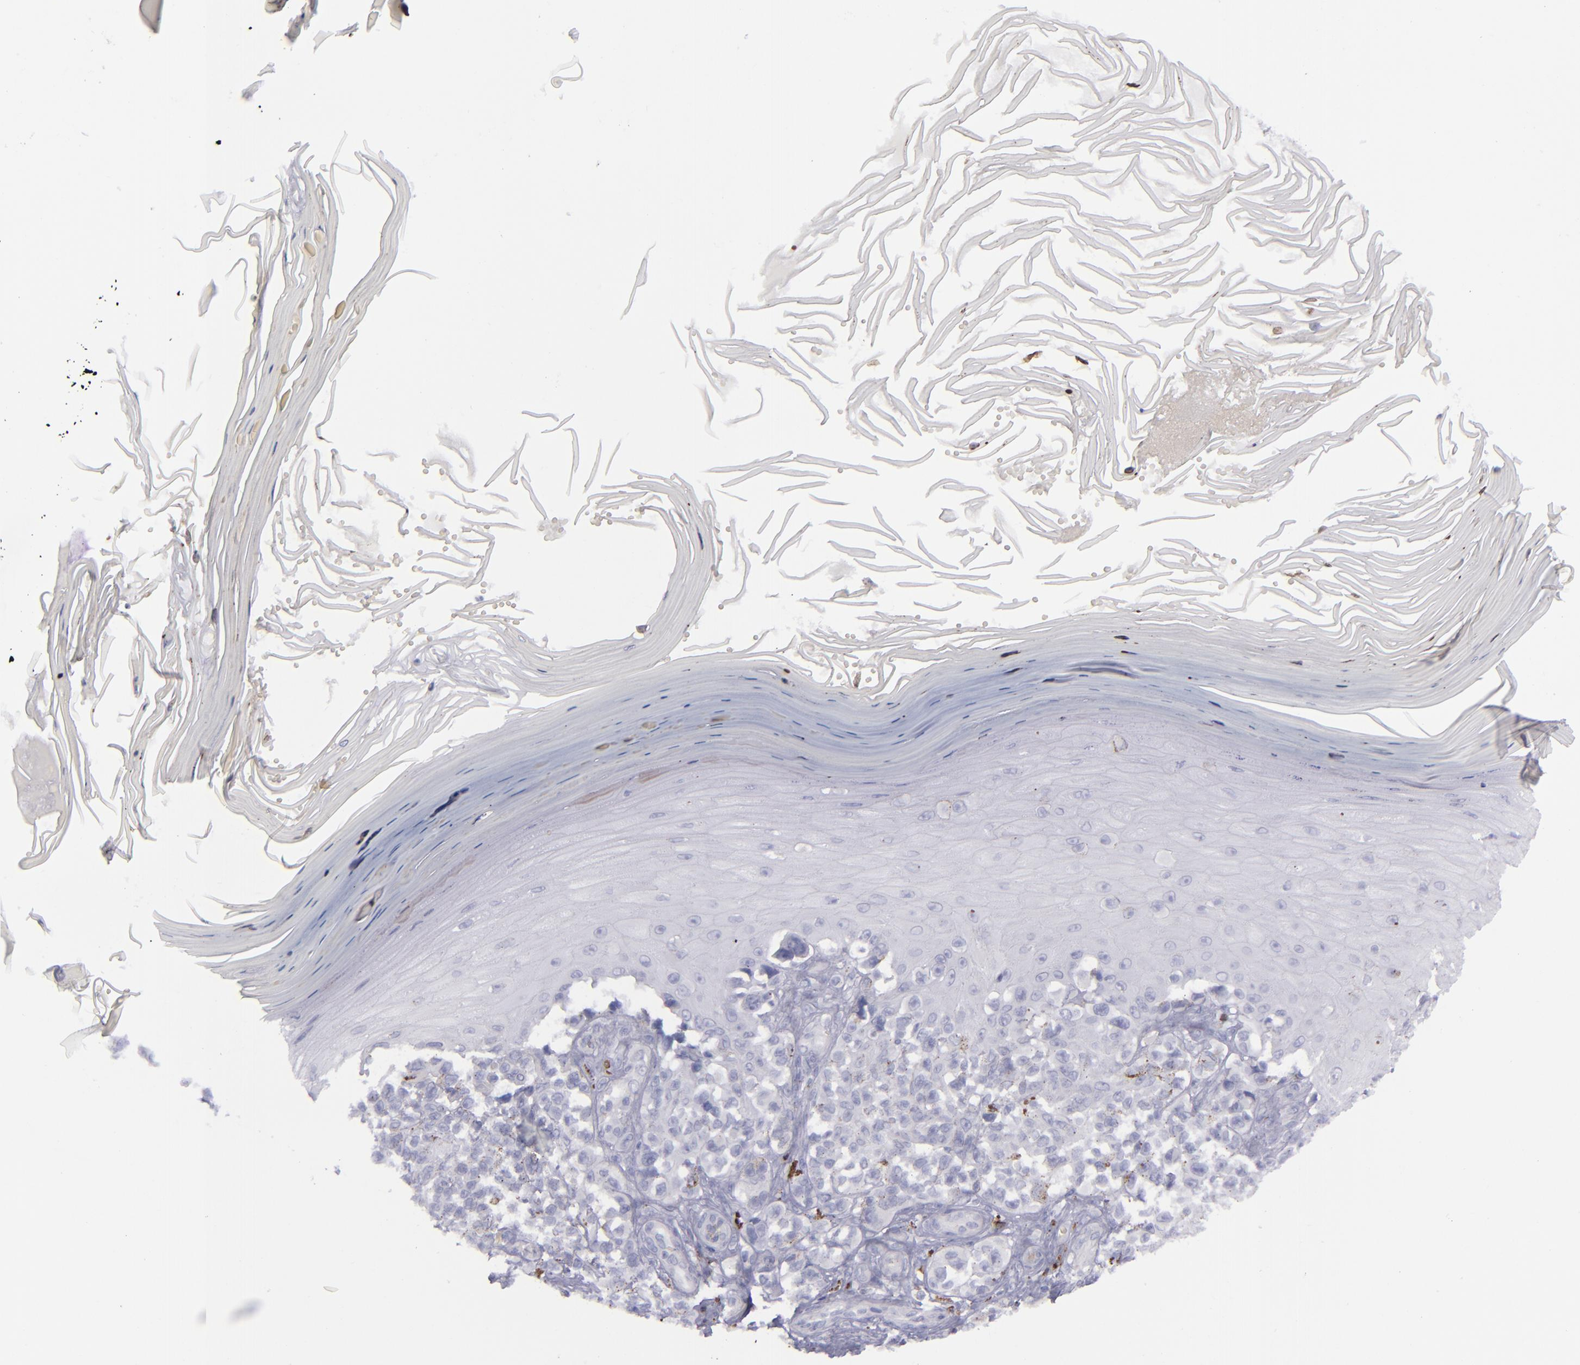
{"staining": {"intensity": "negative", "quantity": "none", "location": "none"}, "tissue": "melanoma", "cell_type": "Tumor cells", "image_type": "cancer", "snomed": [{"axis": "morphology", "description": "Malignant melanoma, NOS"}, {"axis": "topography", "description": "Skin"}], "caption": "Immunohistochemical staining of human malignant melanoma shows no significant staining in tumor cells. (Stains: DAB IHC with hematoxylin counter stain, Microscopy: brightfield microscopy at high magnification).", "gene": "CD27", "patient": {"sex": "female", "age": 82}}